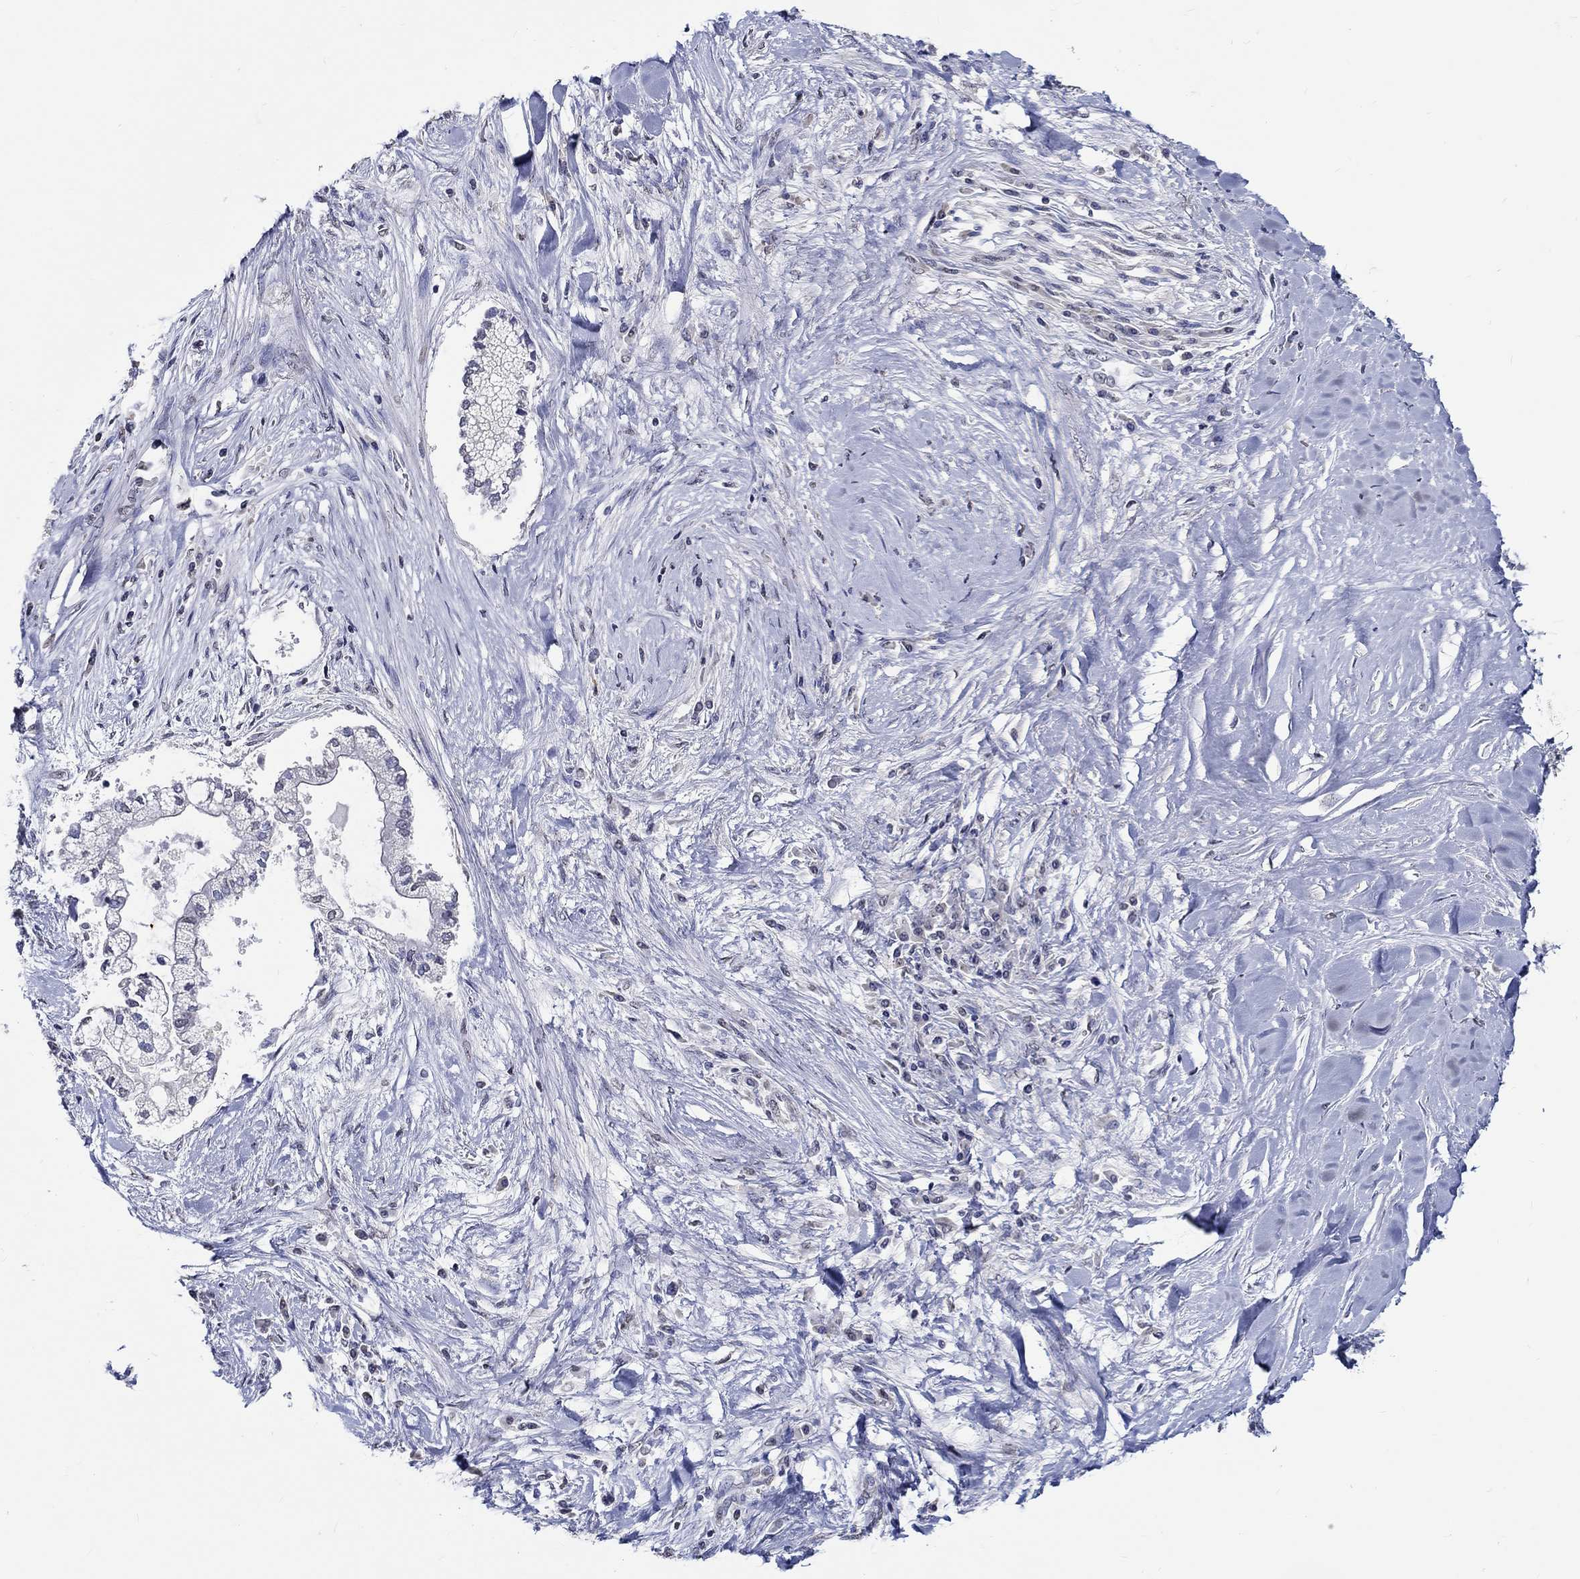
{"staining": {"intensity": "negative", "quantity": "none", "location": "none"}, "tissue": "liver cancer", "cell_type": "Tumor cells", "image_type": "cancer", "snomed": [{"axis": "morphology", "description": "Cholangiocarcinoma"}, {"axis": "topography", "description": "Liver"}], "caption": "Tumor cells show no significant expression in liver cancer. (Immunohistochemistry, brightfield microscopy, high magnification).", "gene": "PDE1B", "patient": {"sex": "male", "age": 50}}